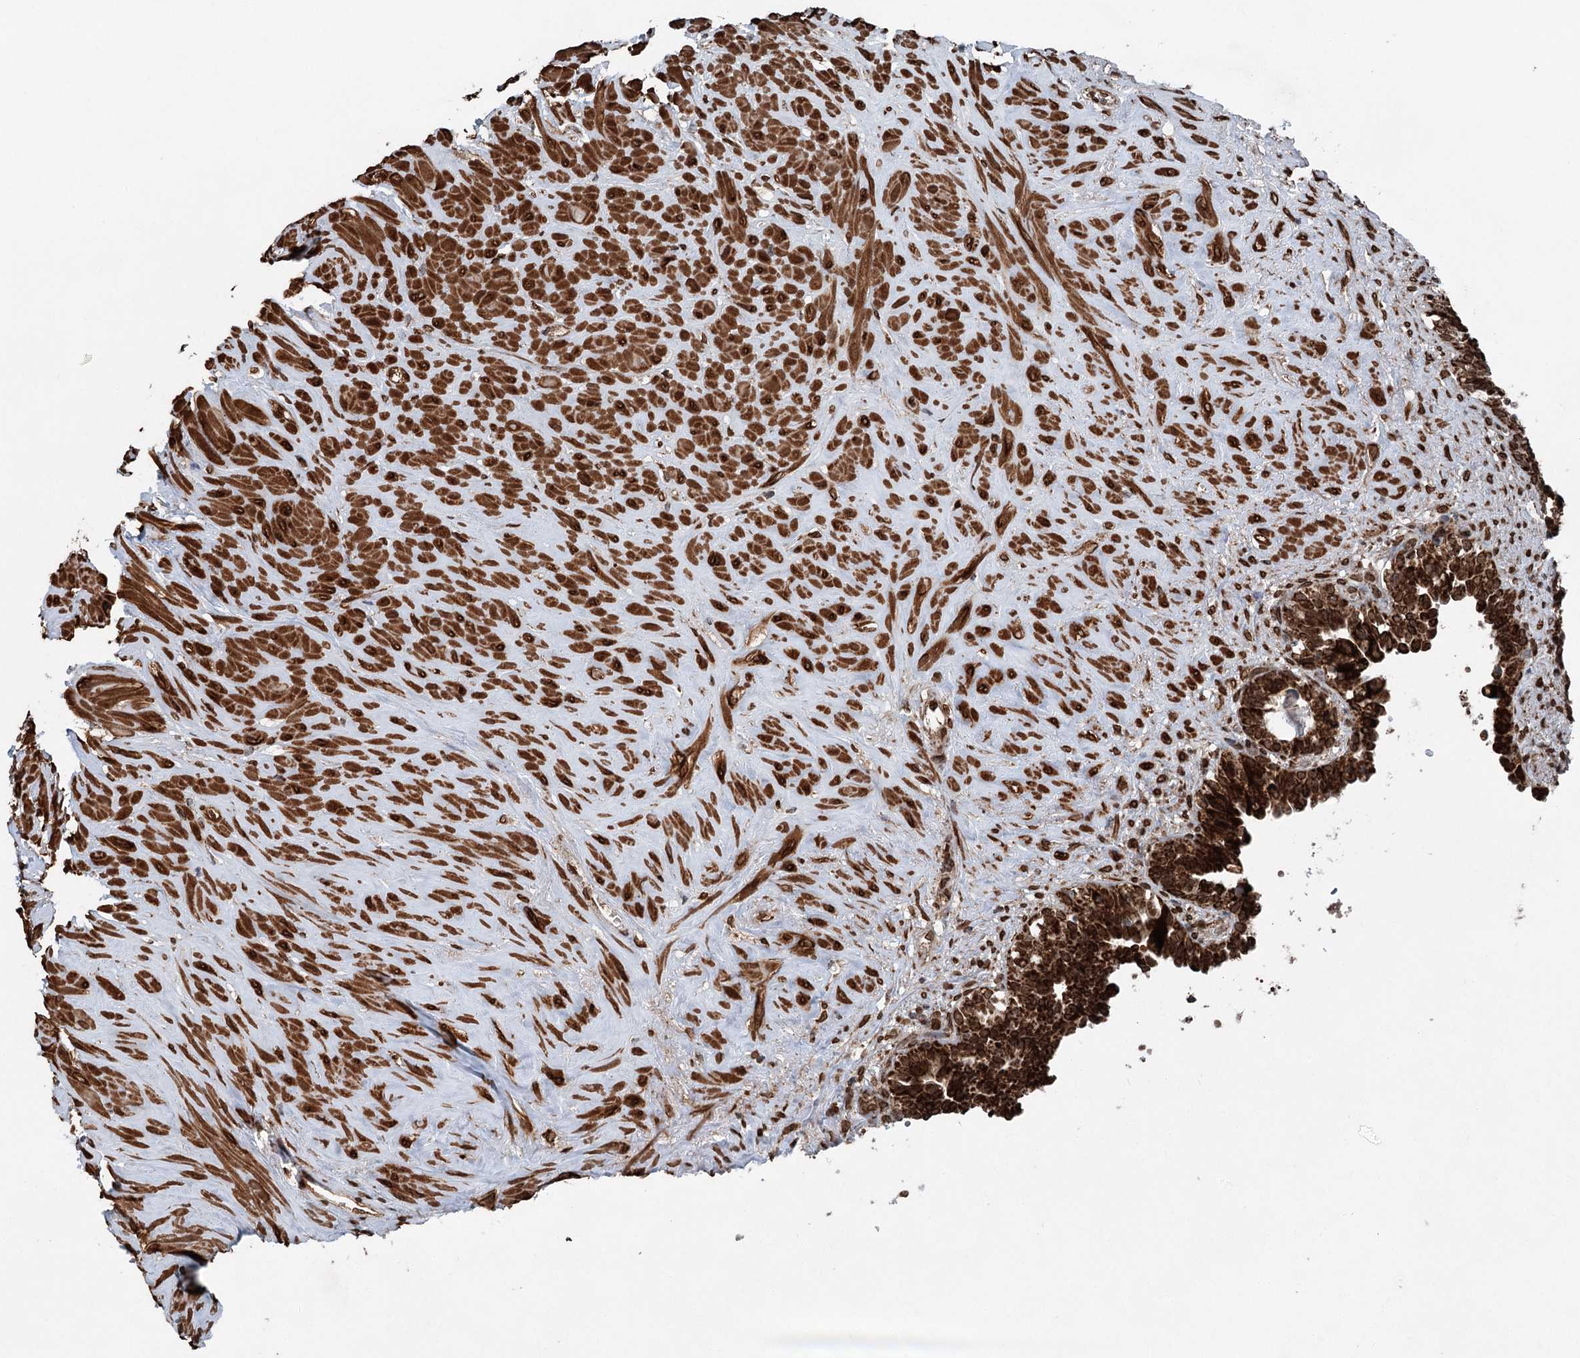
{"staining": {"intensity": "strong", "quantity": ">75%", "location": "cytoplasmic/membranous"}, "tissue": "seminal vesicle", "cell_type": "Glandular cells", "image_type": "normal", "snomed": [{"axis": "morphology", "description": "Normal tissue, NOS"}, {"axis": "topography", "description": "Seminal veicle"}], "caption": "Protein expression analysis of benign human seminal vesicle reveals strong cytoplasmic/membranous positivity in about >75% of glandular cells. (DAB IHC with brightfield microscopy, high magnification).", "gene": "BCKDHA", "patient": {"sex": "male", "age": 63}}